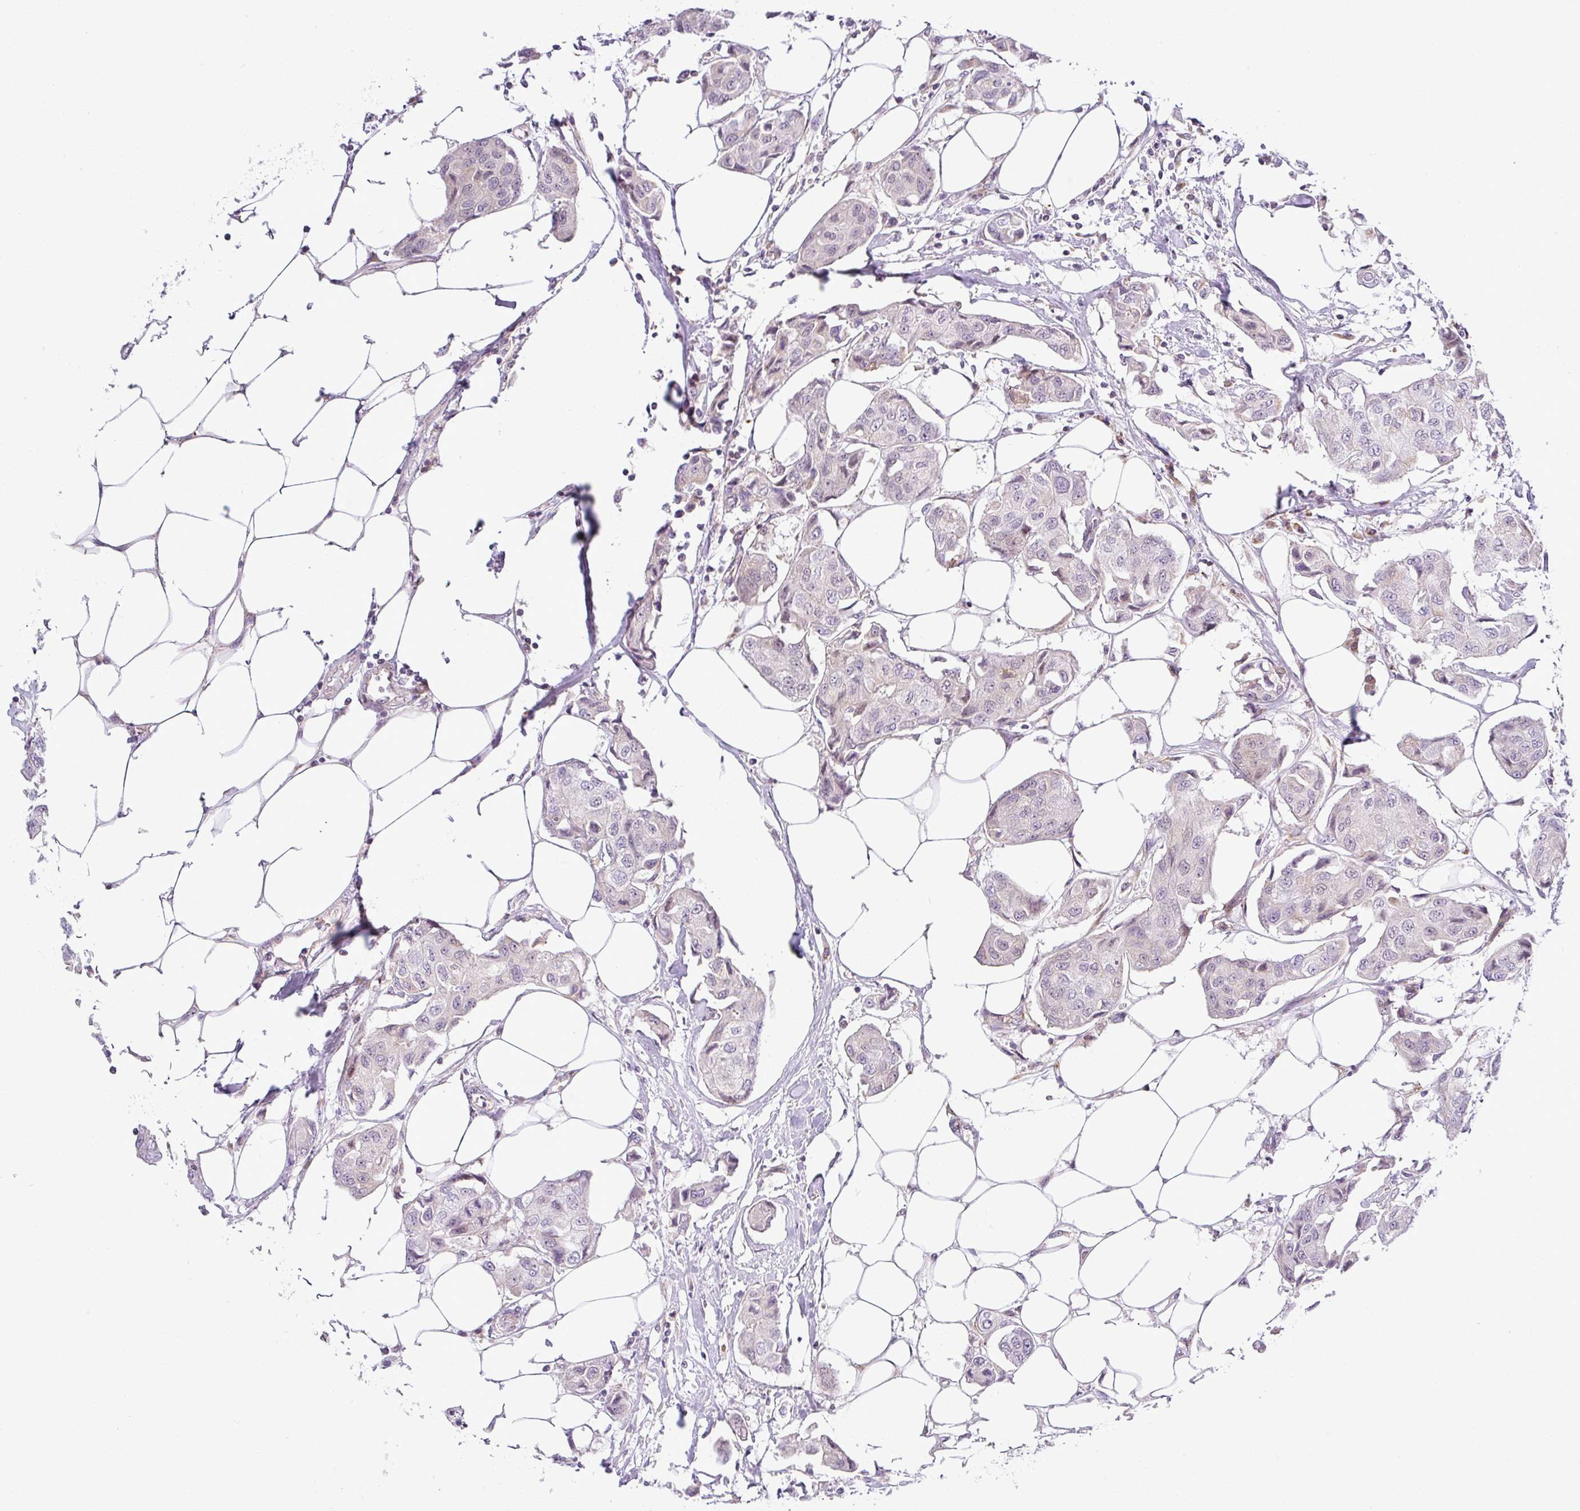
{"staining": {"intensity": "weak", "quantity": "<25%", "location": "nuclear"}, "tissue": "breast cancer", "cell_type": "Tumor cells", "image_type": "cancer", "snomed": [{"axis": "morphology", "description": "Duct carcinoma"}, {"axis": "topography", "description": "Breast"}, {"axis": "topography", "description": "Lymph node"}], "caption": "This is a photomicrograph of immunohistochemistry staining of breast cancer (infiltrating ductal carcinoma), which shows no expression in tumor cells.", "gene": "NDUFB2", "patient": {"sex": "female", "age": 80}}